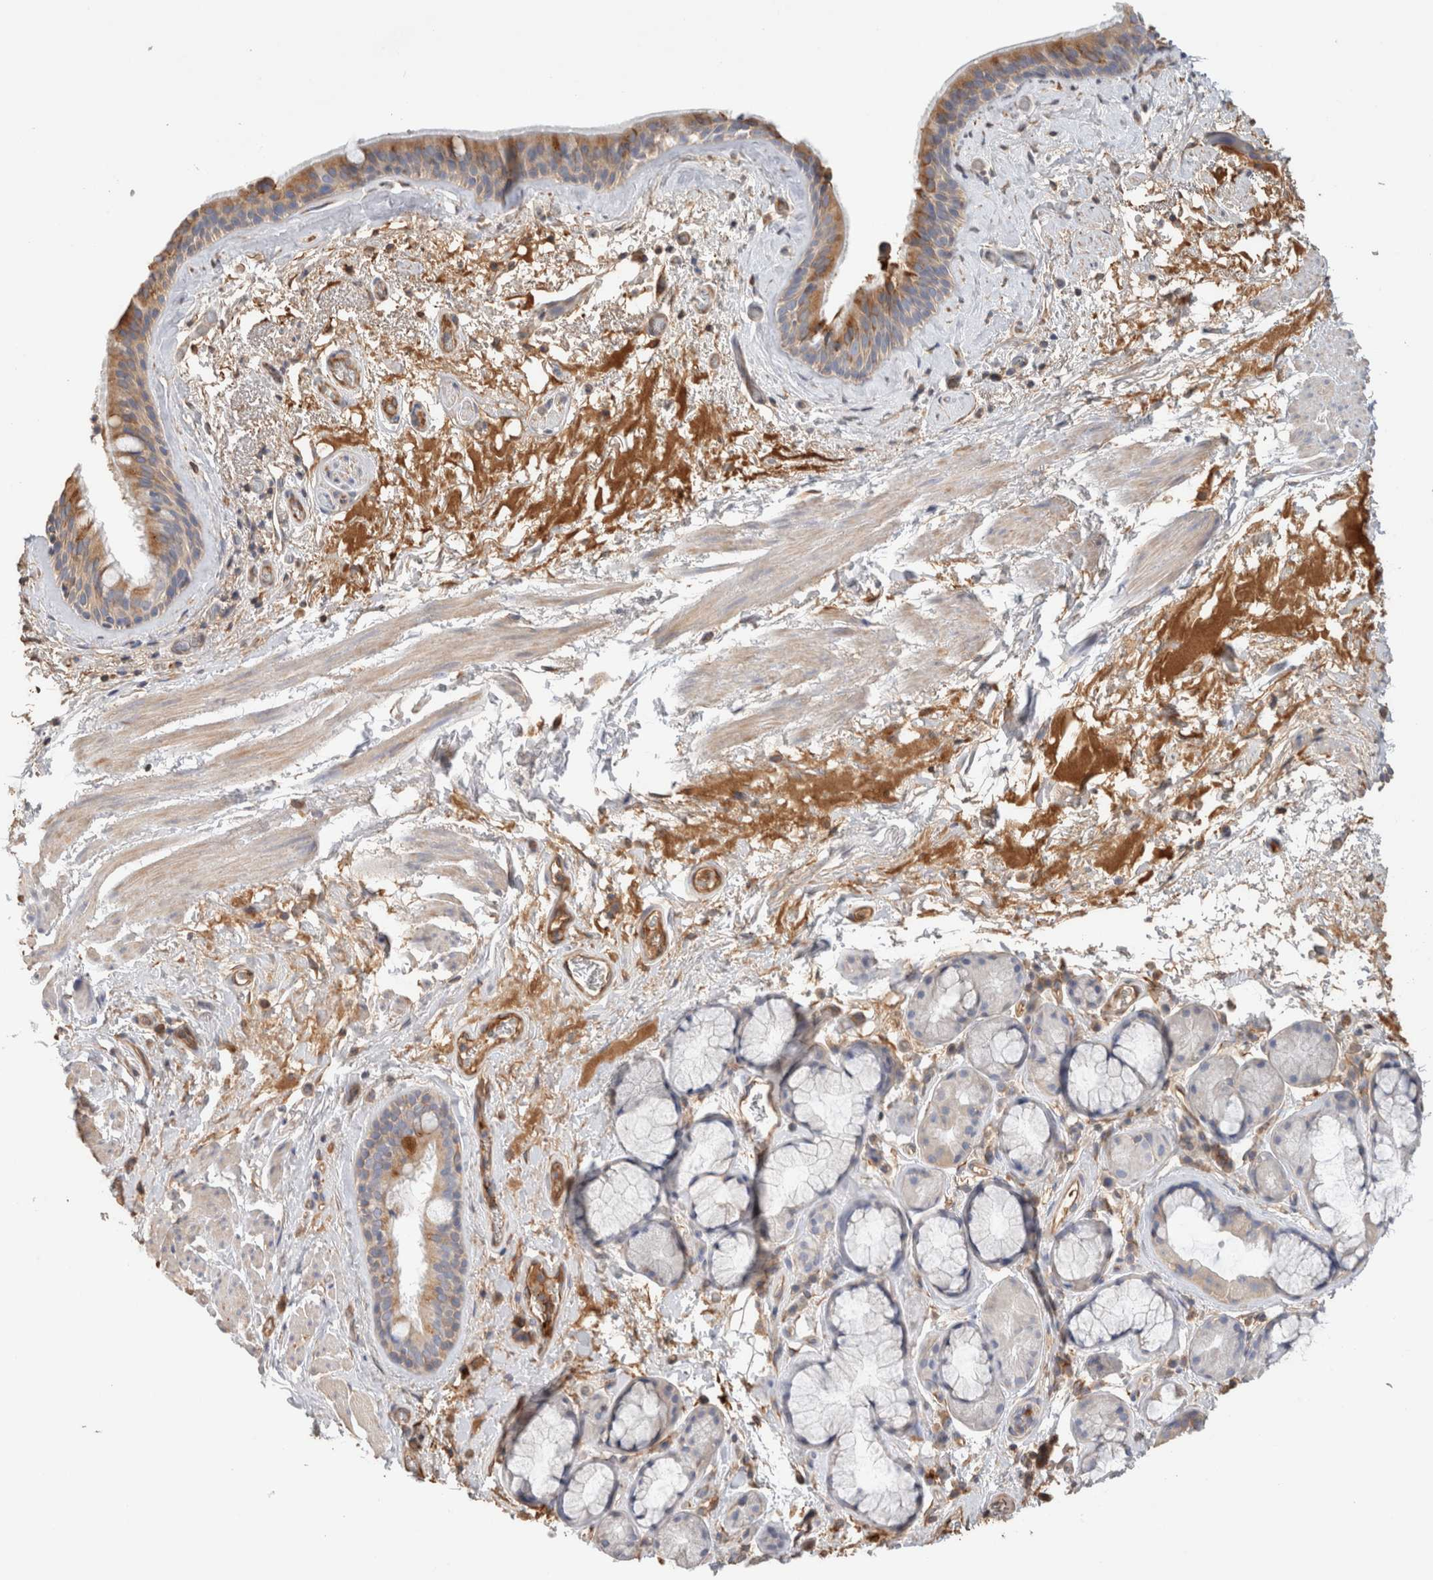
{"staining": {"intensity": "moderate", "quantity": "25%-75%", "location": "cytoplasmic/membranous"}, "tissue": "bronchus", "cell_type": "Respiratory epithelial cells", "image_type": "normal", "snomed": [{"axis": "morphology", "description": "Normal tissue, NOS"}, {"axis": "topography", "description": "Cartilage tissue"}], "caption": "This is an image of IHC staining of unremarkable bronchus, which shows moderate positivity in the cytoplasmic/membranous of respiratory epithelial cells.", "gene": "PROS1", "patient": {"sex": "female", "age": 63}}